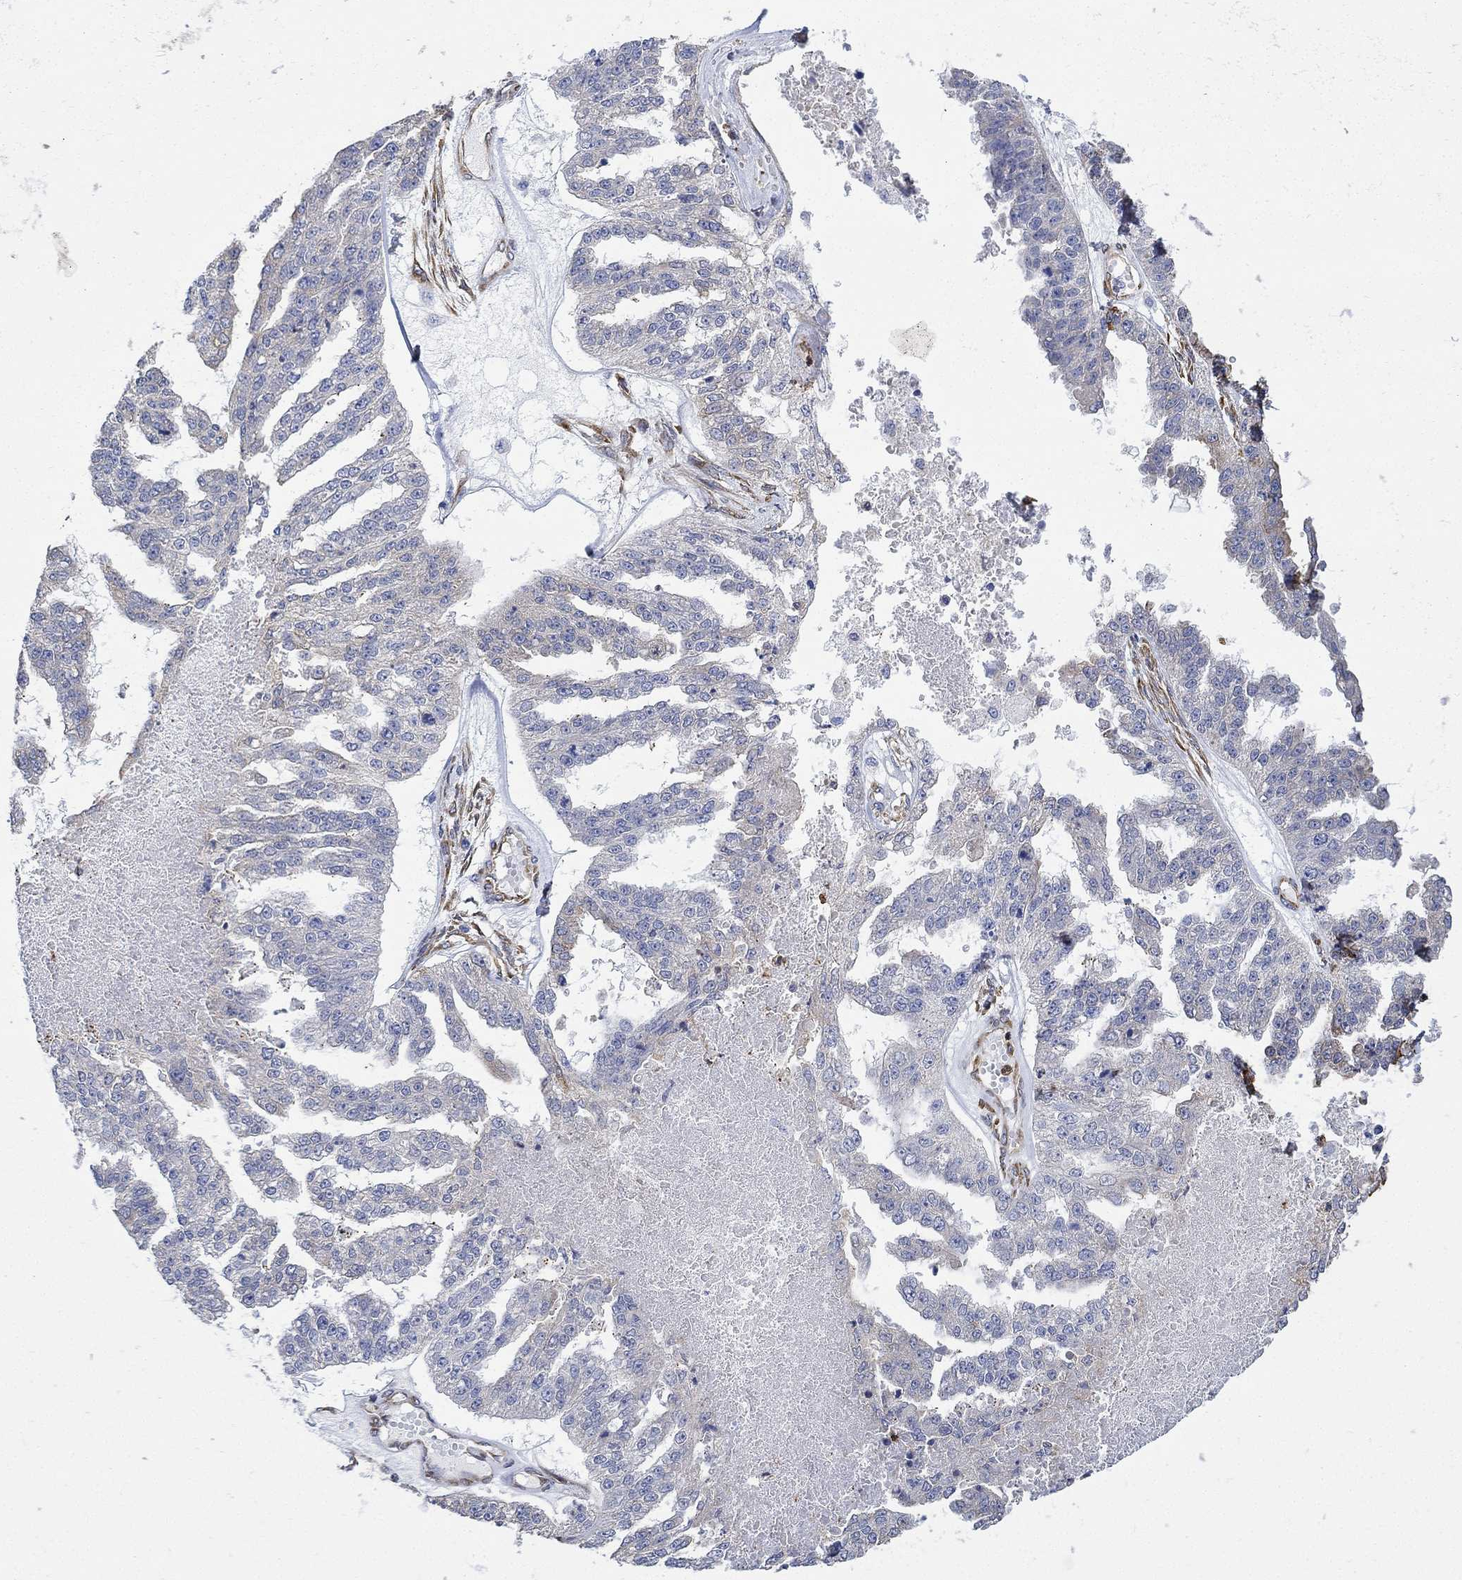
{"staining": {"intensity": "weak", "quantity": "<25%", "location": "cytoplasmic/membranous"}, "tissue": "ovarian cancer", "cell_type": "Tumor cells", "image_type": "cancer", "snomed": [{"axis": "morphology", "description": "Cystadenocarcinoma, serous, NOS"}, {"axis": "topography", "description": "Ovary"}], "caption": "The immunohistochemistry image has no significant positivity in tumor cells of ovarian cancer tissue.", "gene": "TGM2", "patient": {"sex": "female", "age": 58}}